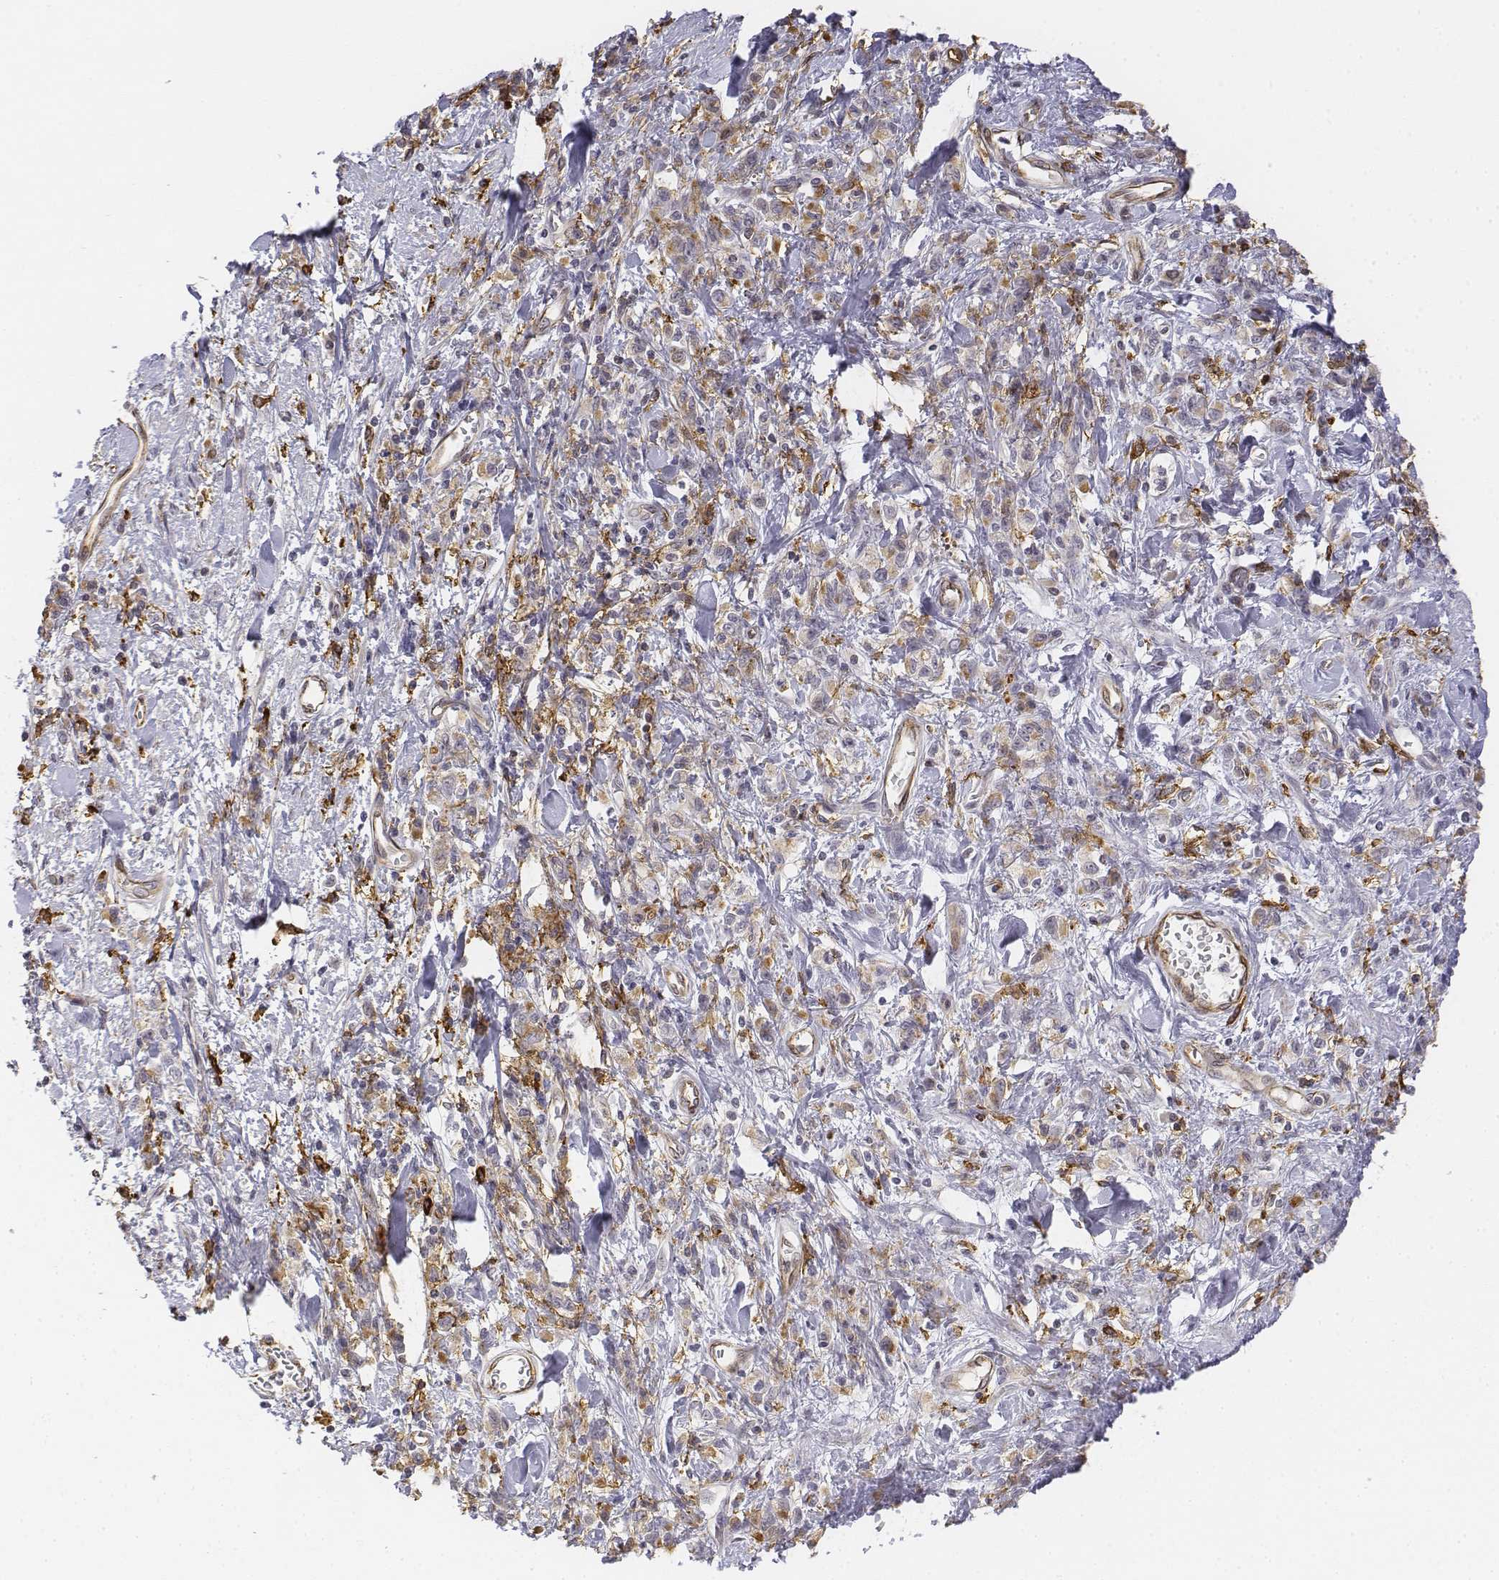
{"staining": {"intensity": "negative", "quantity": "none", "location": "none"}, "tissue": "stomach cancer", "cell_type": "Tumor cells", "image_type": "cancer", "snomed": [{"axis": "morphology", "description": "Adenocarcinoma, NOS"}, {"axis": "topography", "description": "Stomach"}], "caption": "The photomicrograph exhibits no significant positivity in tumor cells of stomach cancer (adenocarcinoma).", "gene": "CD14", "patient": {"sex": "male", "age": 77}}